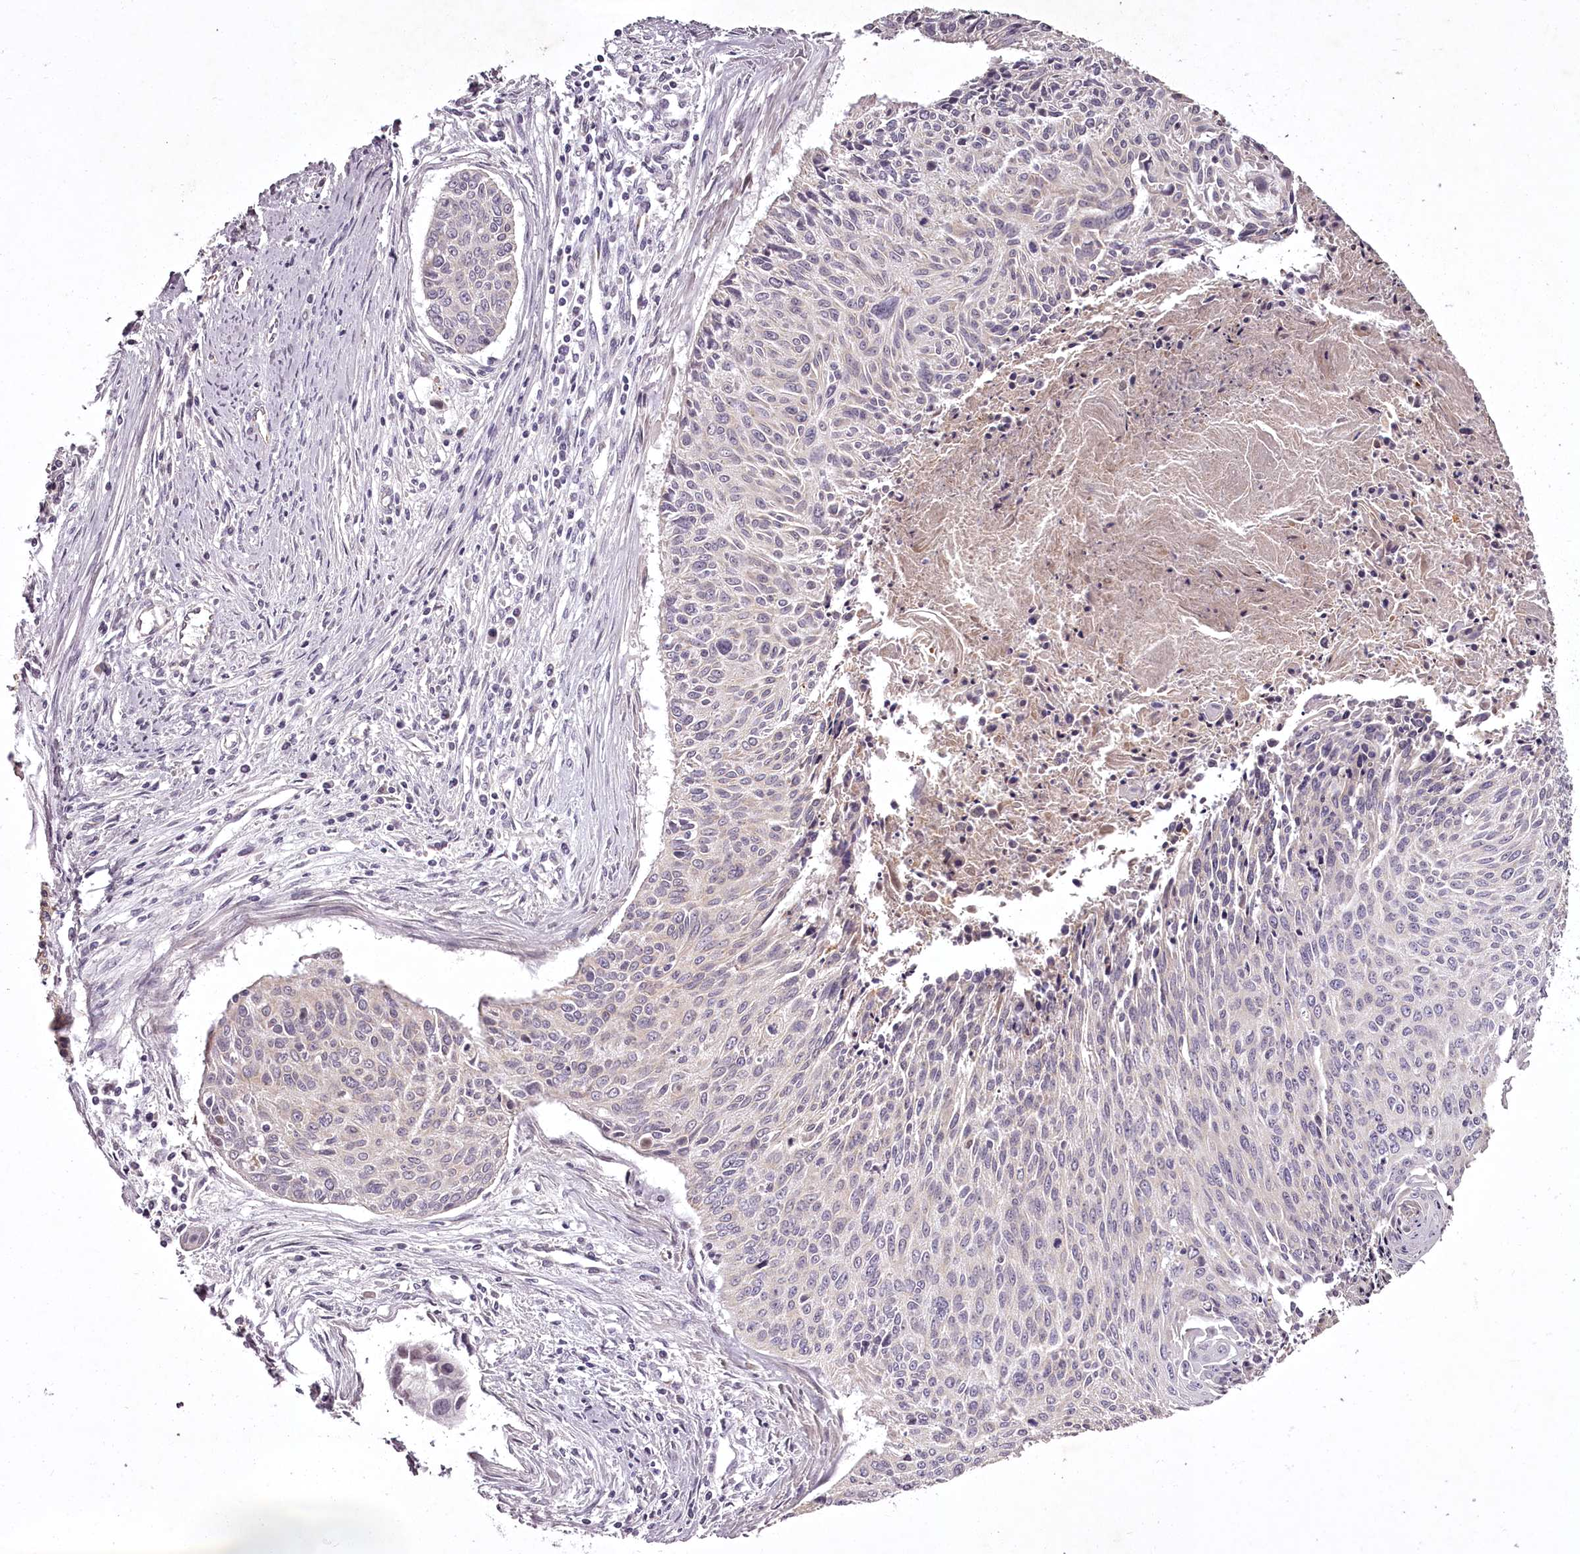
{"staining": {"intensity": "negative", "quantity": "none", "location": "none"}, "tissue": "cervical cancer", "cell_type": "Tumor cells", "image_type": "cancer", "snomed": [{"axis": "morphology", "description": "Squamous cell carcinoma, NOS"}, {"axis": "topography", "description": "Cervix"}], "caption": "Tumor cells show no significant positivity in cervical squamous cell carcinoma.", "gene": "RBMXL2", "patient": {"sex": "female", "age": 55}}